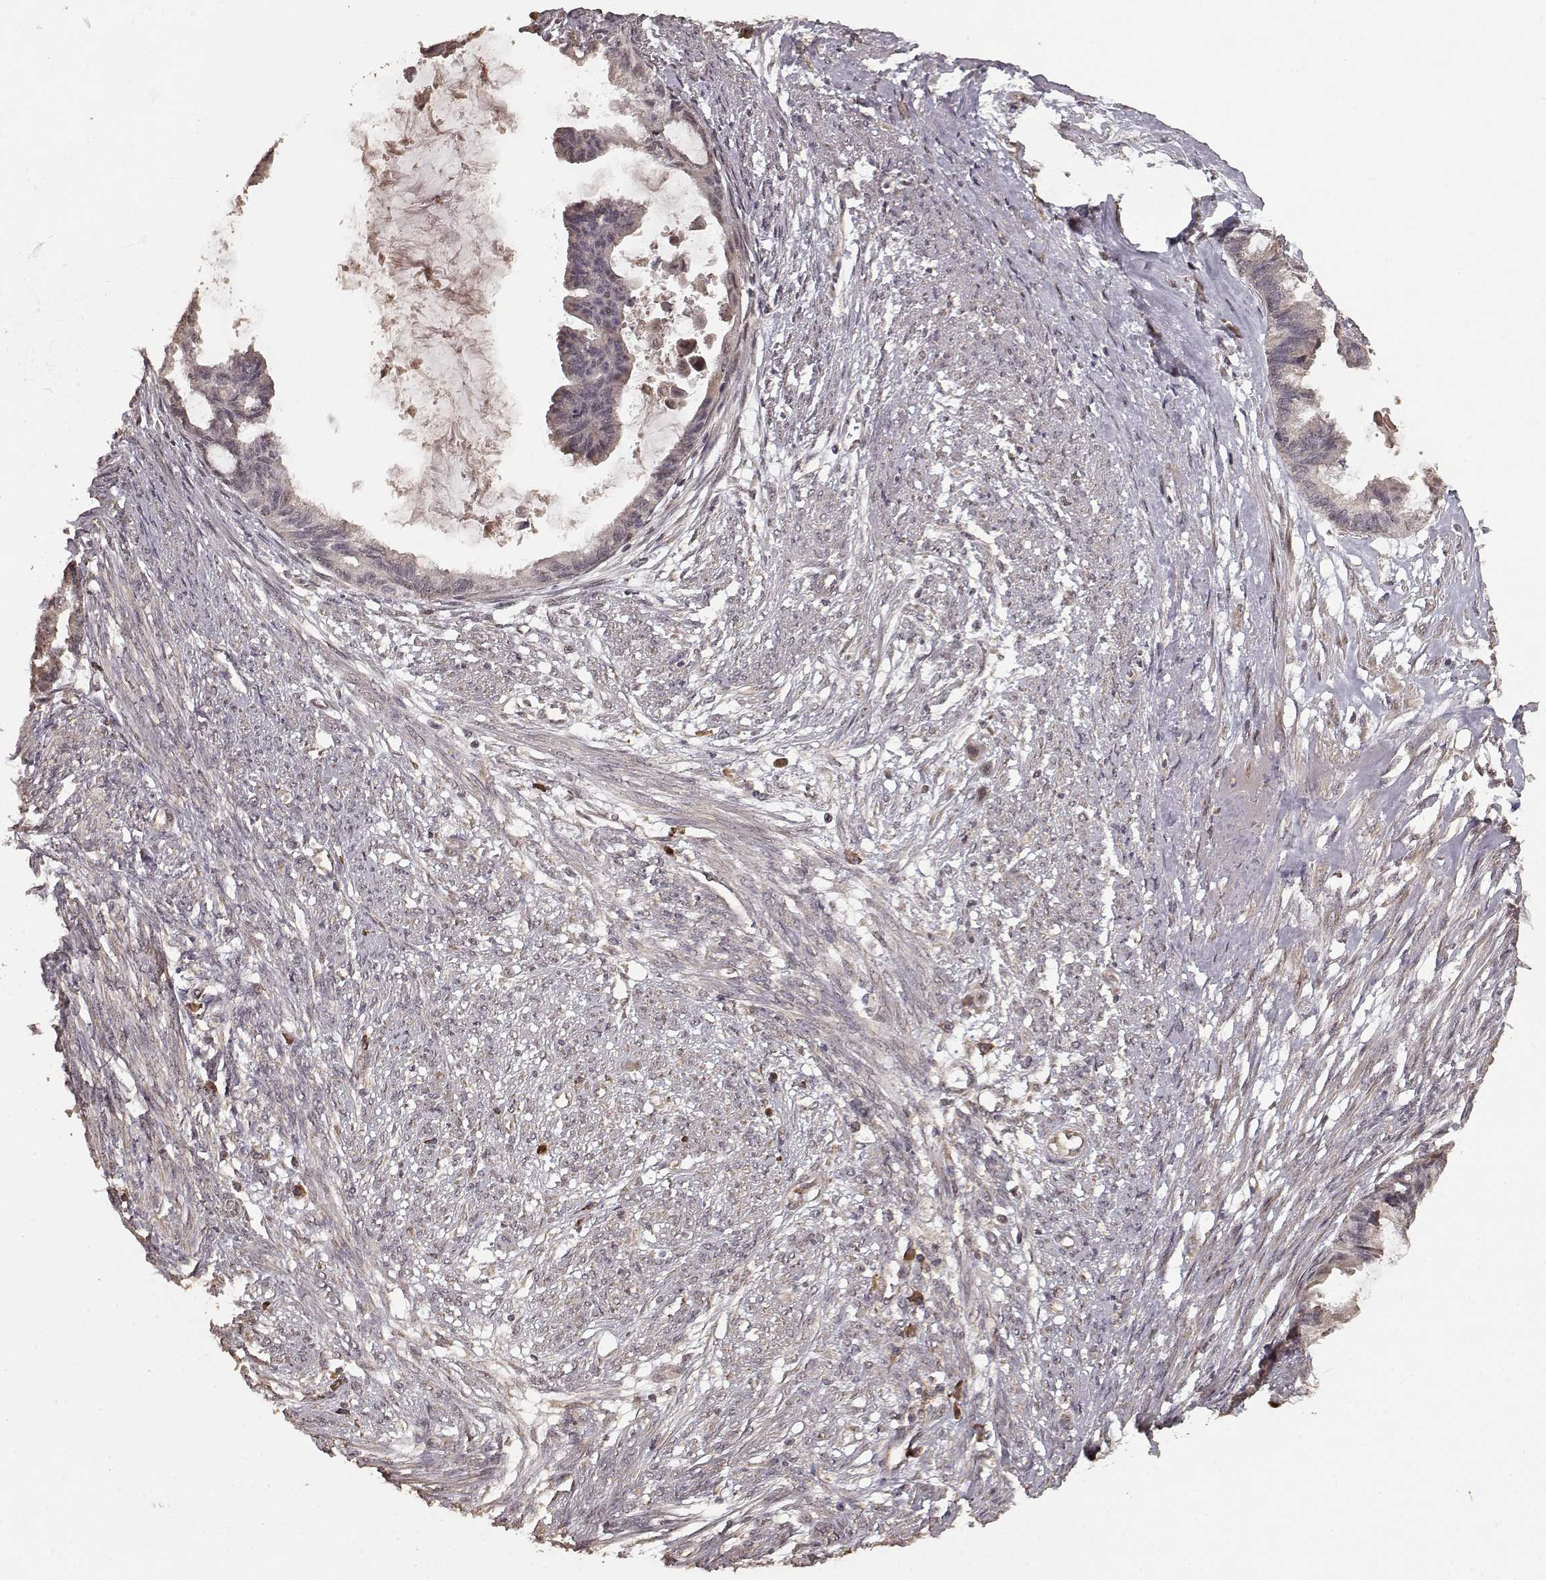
{"staining": {"intensity": "weak", "quantity": "<25%", "location": "cytoplasmic/membranous"}, "tissue": "endometrial cancer", "cell_type": "Tumor cells", "image_type": "cancer", "snomed": [{"axis": "morphology", "description": "Adenocarcinoma, NOS"}, {"axis": "topography", "description": "Endometrium"}], "caption": "Immunohistochemical staining of human endometrial cancer (adenocarcinoma) exhibits no significant staining in tumor cells. (Stains: DAB (3,3'-diaminobenzidine) immunohistochemistry (IHC) with hematoxylin counter stain, Microscopy: brightfield microscopy at high magnification).", "gene": "USP15", "patient": {"sex": "female", "age": 86}}